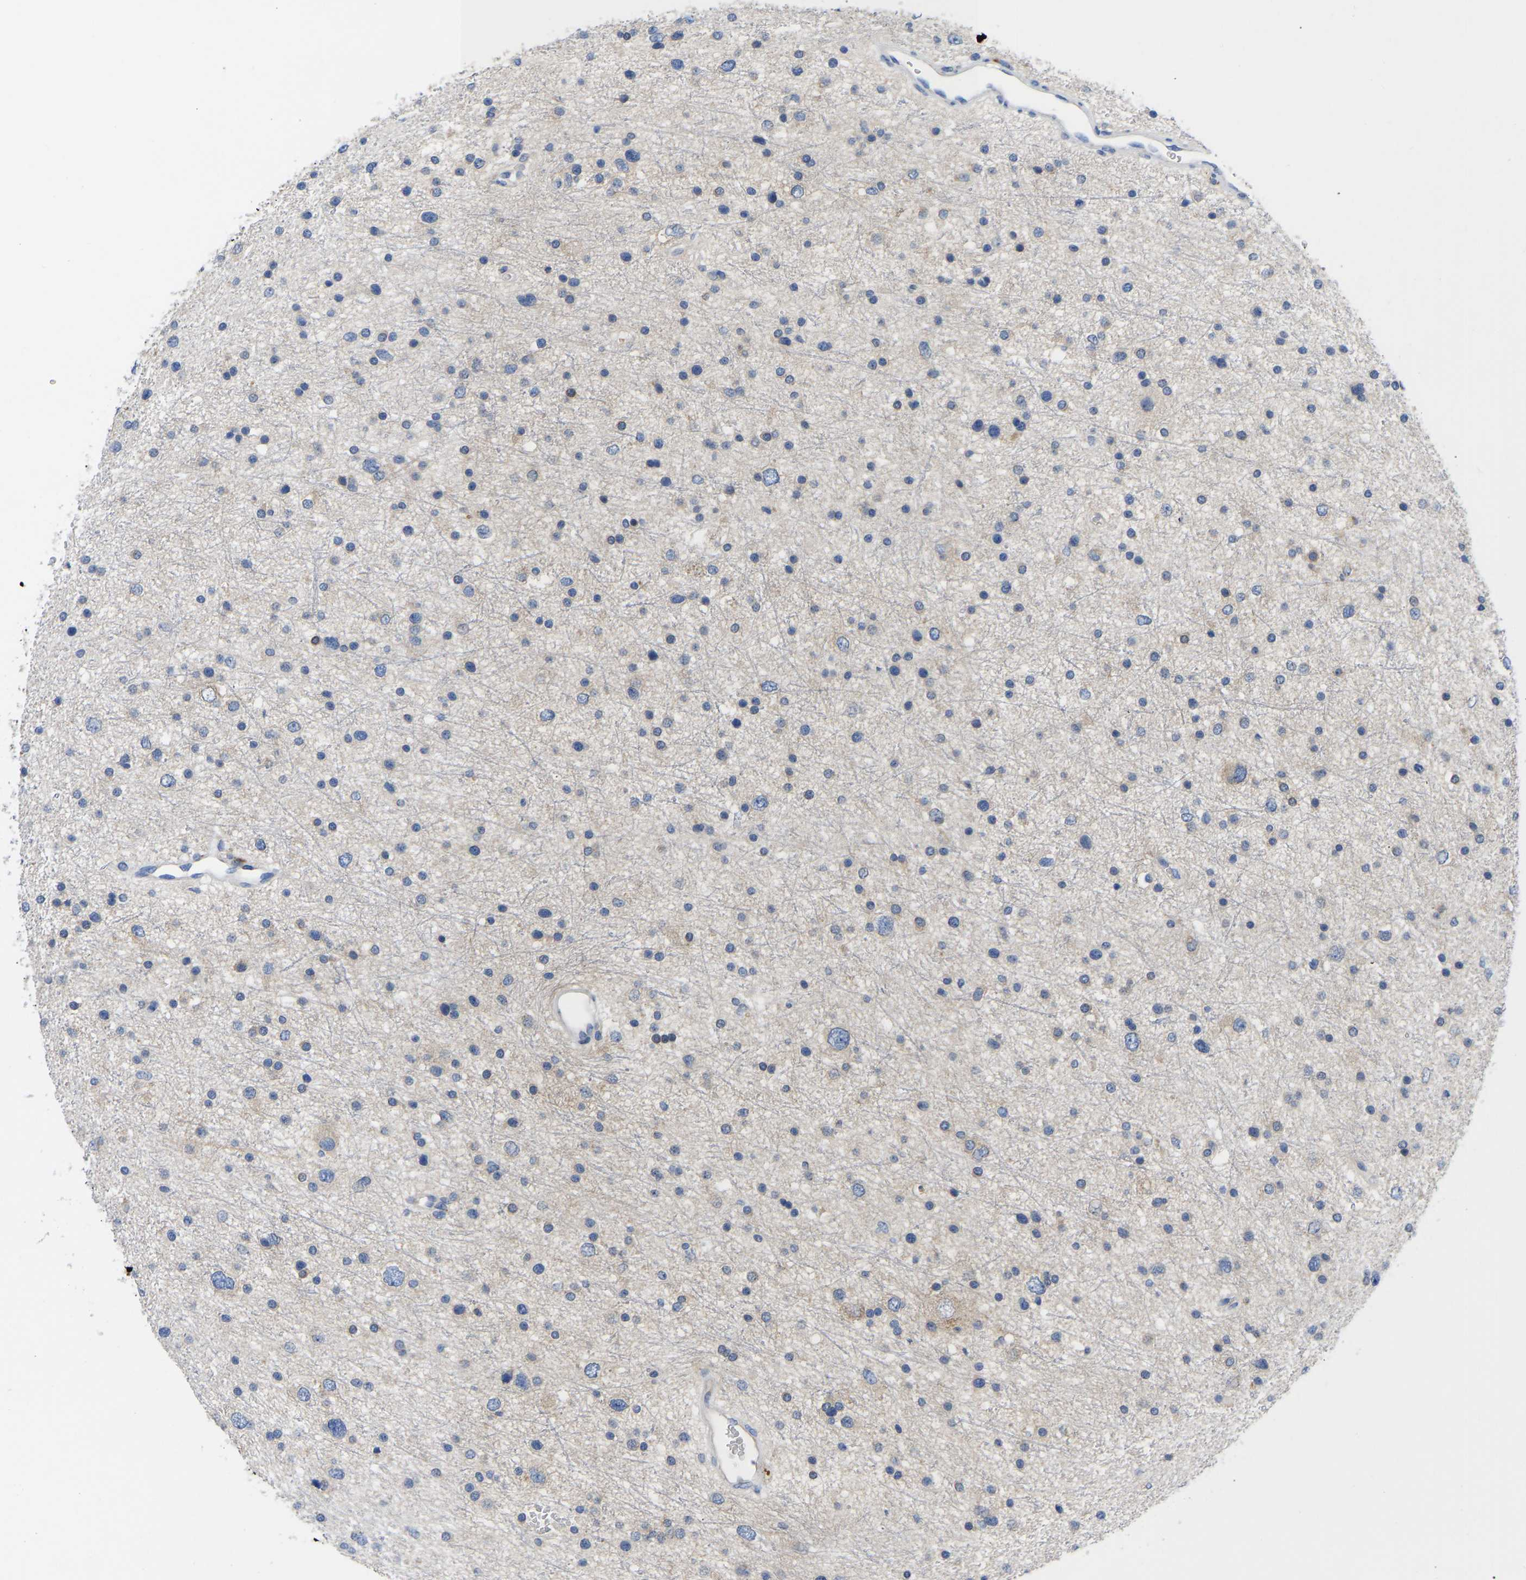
{"staining": {"intensity": "negative", "quantity": "none", "location": "none"}, "tissue": "glioma", "cell_type": "Tumor cells", "image_type": "cancer", "snomed": [{"axis": "morphology", "description": "Glioma, malignant, Low grade"}, {"axis": "topography", "description": "Brain"}], "caption": "Glioma was stained to show a protein in brown. There is no significant expression in tumor cells. (Immunohistochemistry (ihc), brightfield microscopy, high magnification).", "gene": "ABCA10", "patient": {"sex": "female", "age": 37}}